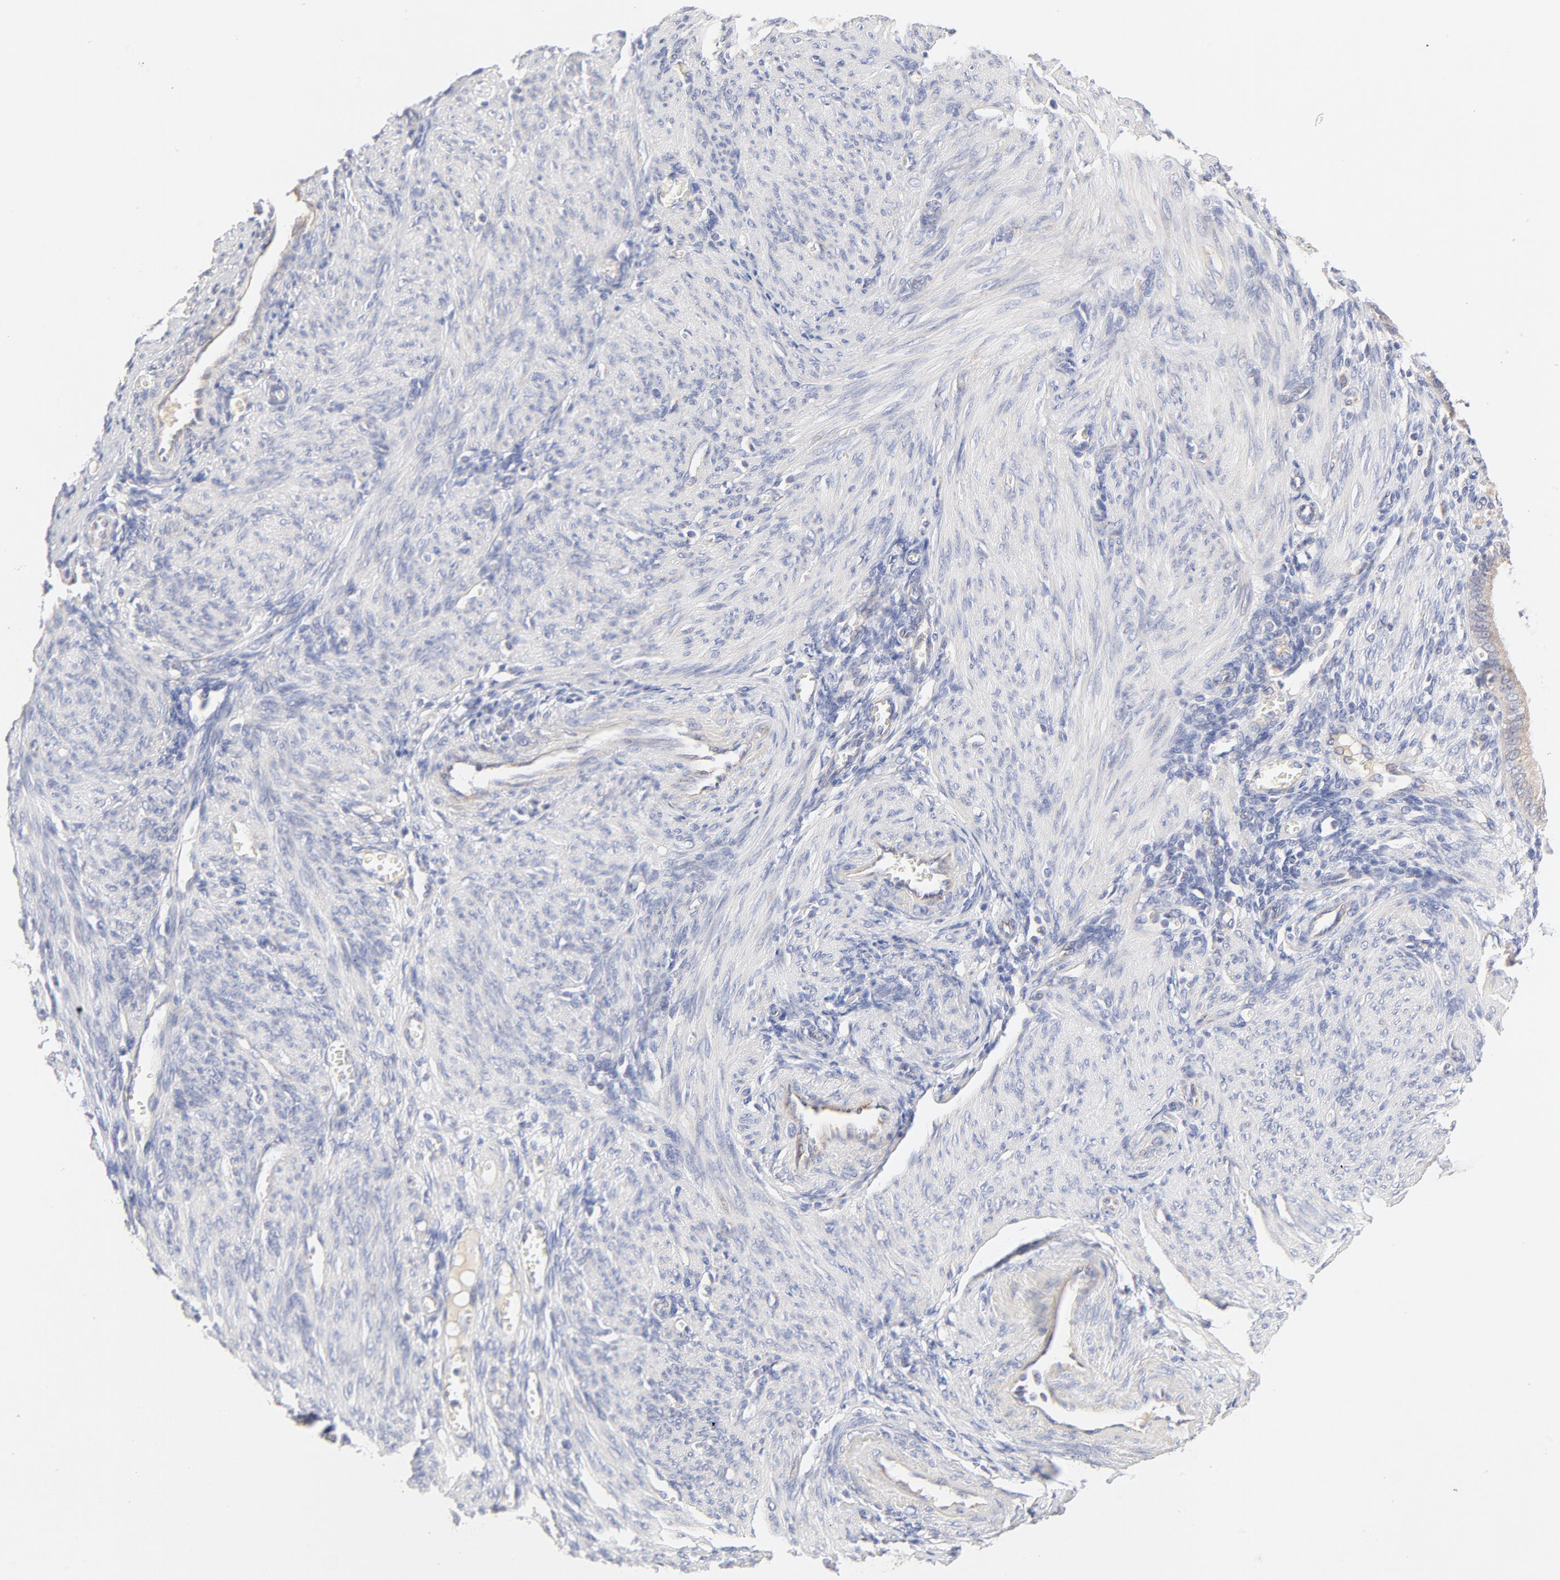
{"staining": {"intensity": "negative", "quantity": "none", "location": "none"}, "tissue": "endometrium", "cell_type": "Cells in endometrial stroma", "image_type": "normal", "snomed": [{"axis": "morphology", "description": "Normal tissue, NOS"}, {"axis": "topography", "description": "Endometrium"}], "caption": "The IHC micrograph has no significant expression in cells in endometrial stroma of endometrium. (Stains: DAB (3,3'-diaminobenzidine) immunohistochemistry (IHC) with hematoxylin counter stain, Microscopy: brightfield microscopy at high magnification).", "gene": "MTERF2", "patient": {"sex": "female", "age": 72}}